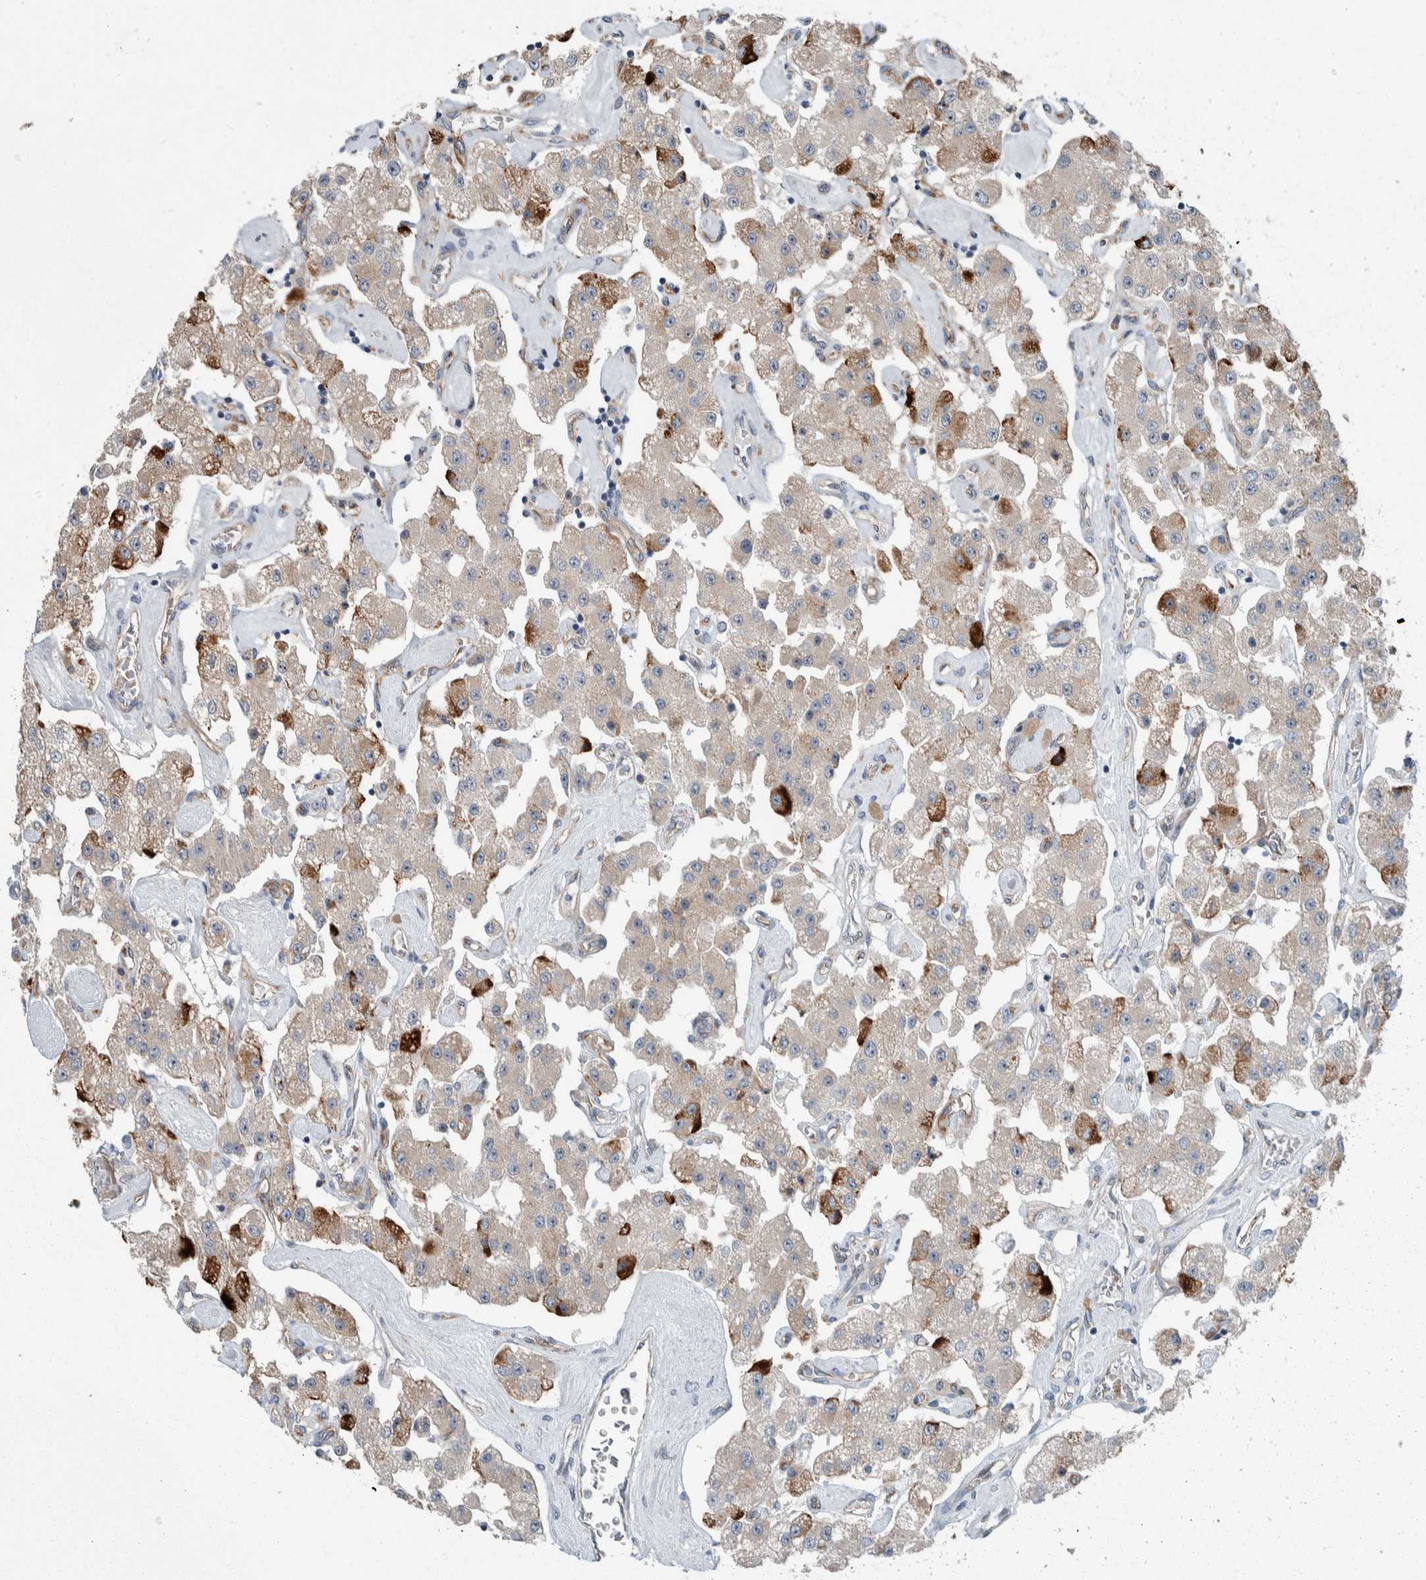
{"staining": {"intensity": "strong", "quantity": "<25%", "location": "cytoplasmic/membranous"}, "tissue": "carcinoid", "cell_type": "Tumor cells", "image_type": "cancer", "snomed": [{"axis": "morphology", "description": "Carcinoid, malignant, NOS"}, {"axis": "topography", "description": "Pancreas"}], "caption": "About <25% of tumor cells in carcinoid display strong cytoplasmic/membranous protein positivity as visualized by brown immunohistochemical staining.", "gene": "USP25", "patient": {"sex": "male", "age": 41}}